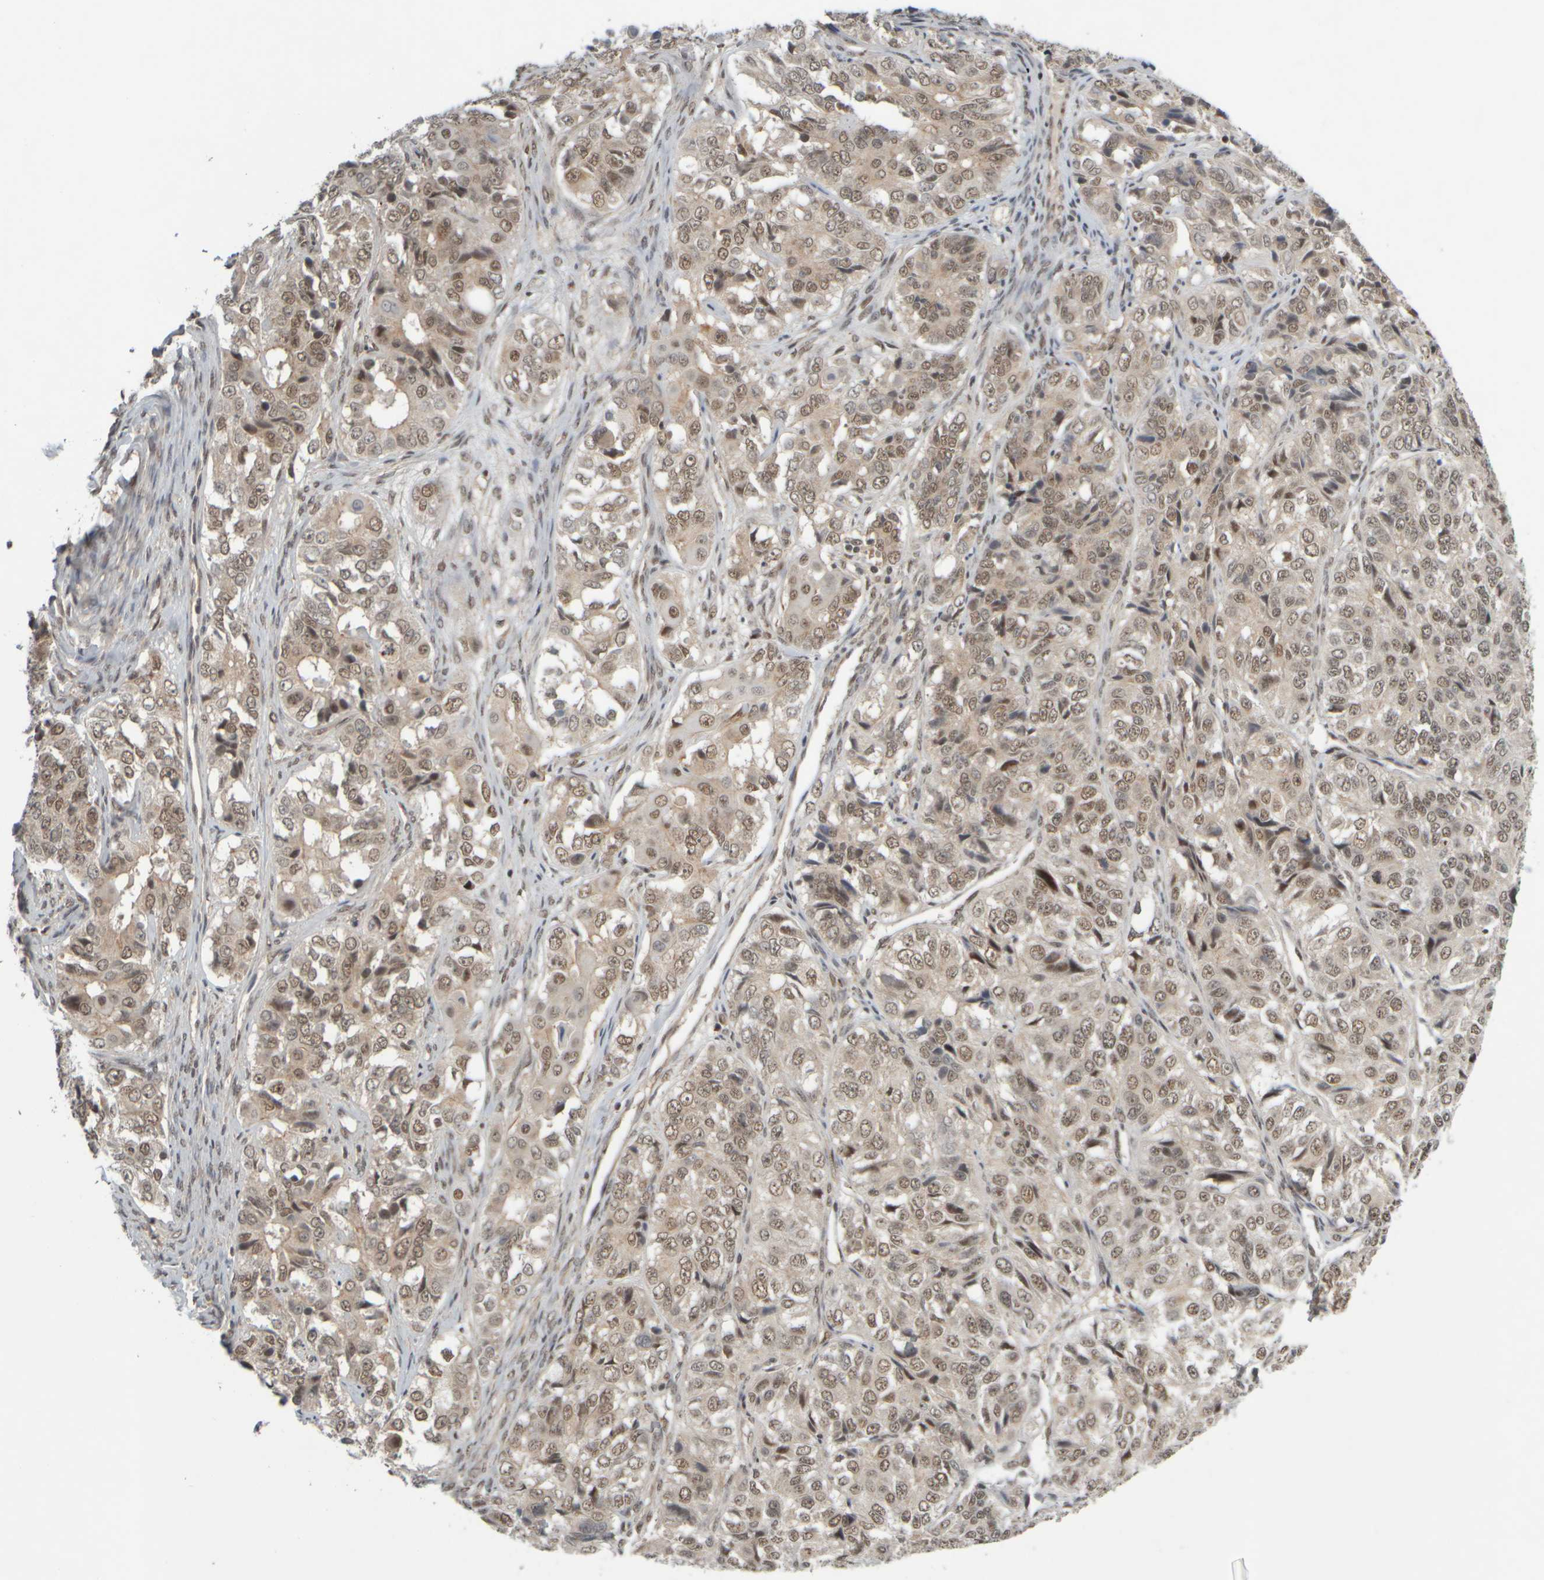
{"staining": {"intensity": "weak", "quantity": ">75%", "location": "nuclear"}, "tissue": "ovarian cancer", "cell_type": "Tumor cells", "image_type": "cancer", "snomed": [{"axis": "morphology", "description": "Carcinoma, endometroid"}, {"axis": "topography", "description": "Ovary"}], "caption": "Weak nuclear staining for a protein is appreciated in about >75% of tumor cells of ovarian cancer using immunohistochemistry (IHC).", "gene": "SYNRG", "patient": {"sex": "female", "age": 51}}